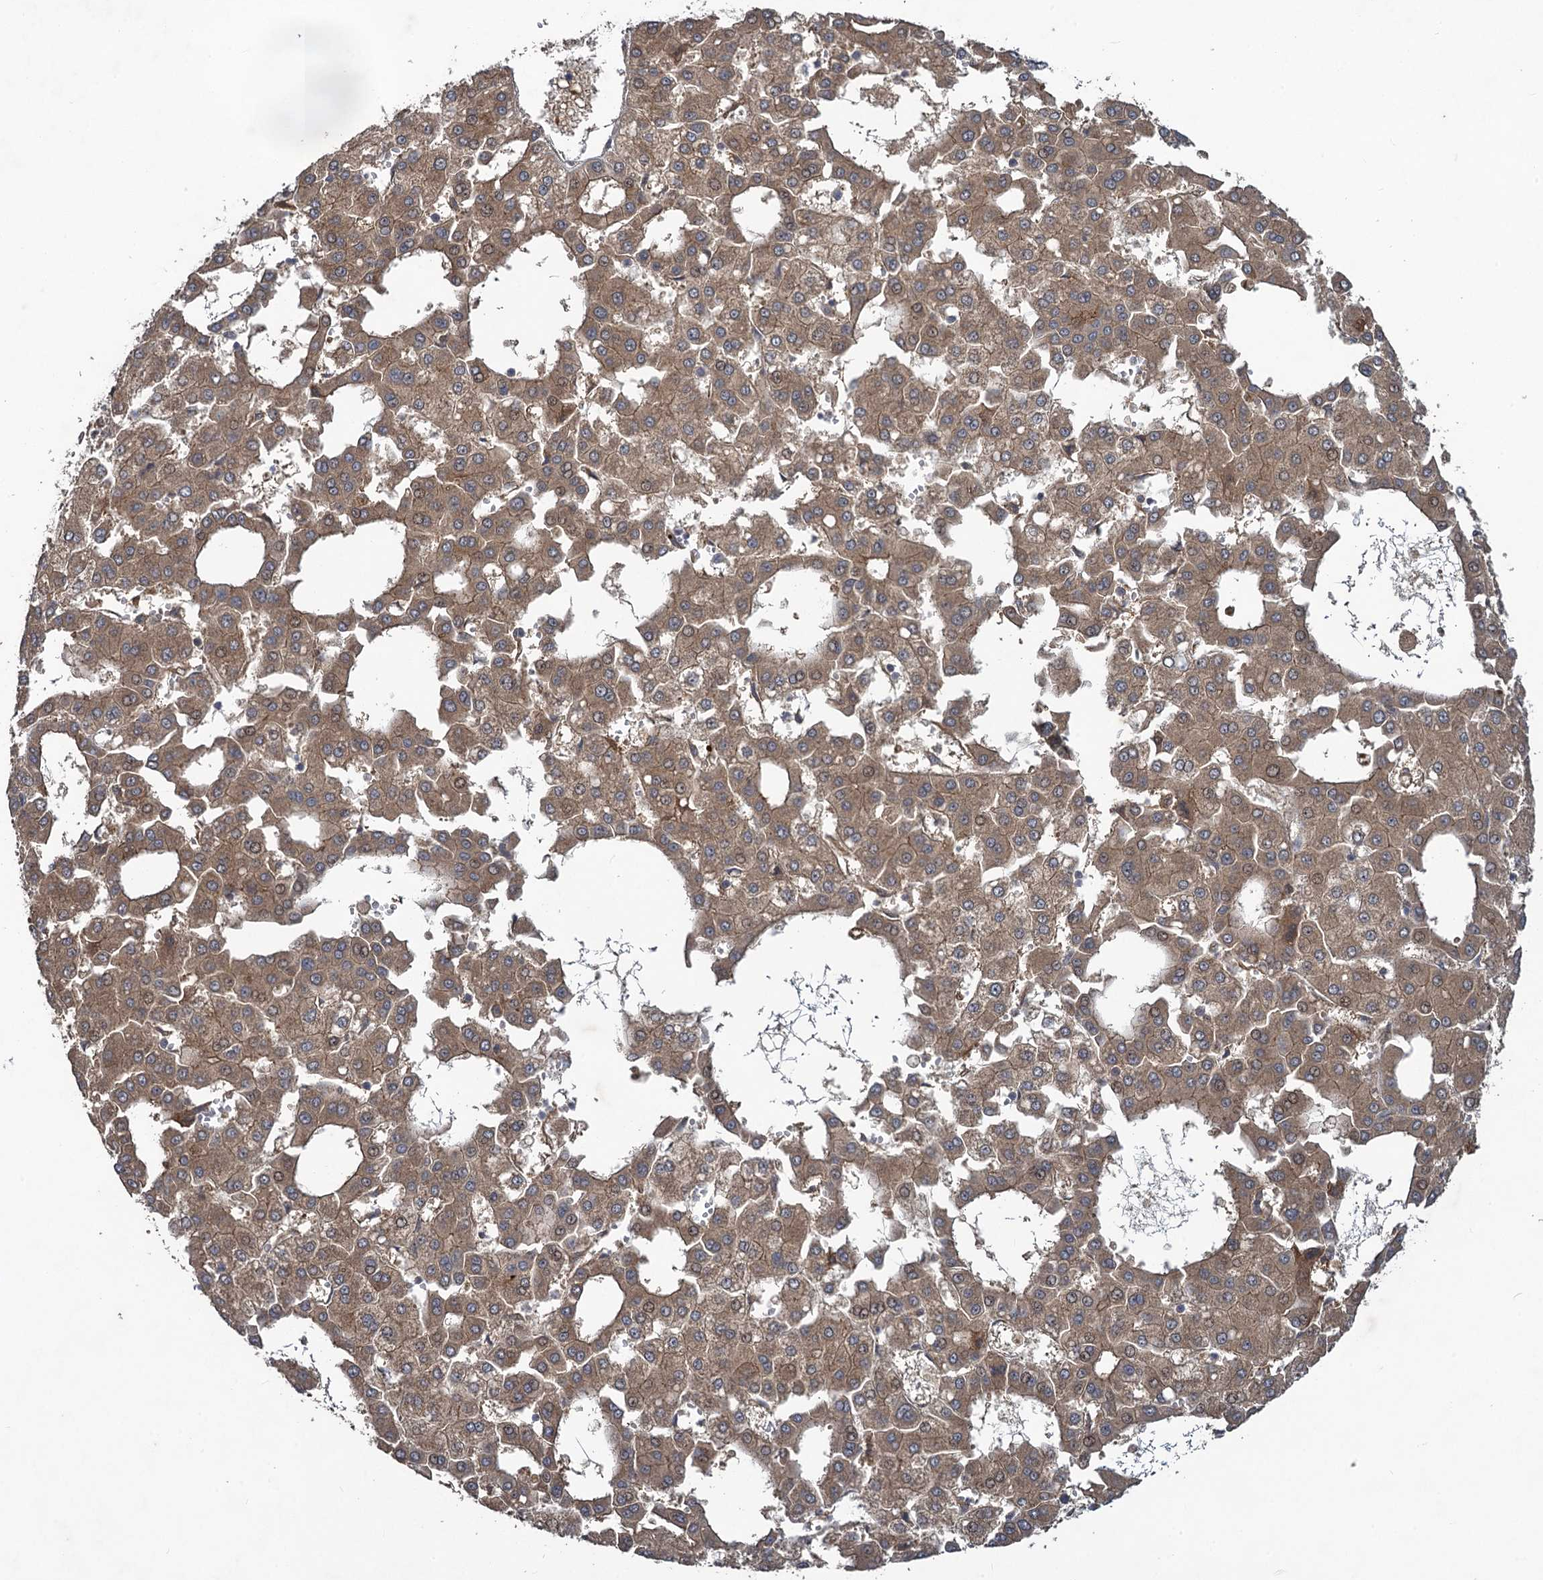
{"staining": {"intensity": "moderate", "quantity": ">75%", "location": "cytoplasmic/membranous"}, "tissue": "liver cancer", "cell_type": "Tumor cells", "image_type": "cancer", "snomed": [{"axis": "morphology", "description": "Carcinoma, Hepatocellular, NOS"}, {"axis": "topography", "description": "Liver"}], "caption": "Liver hepatocellular carcinoma tissue shows moderate cytoplasmic/membranous positivity in about >75% of tumor cells The staining was performed using DAB to visualize the protein expression in brown, while the nuclei were stained in blue with hematoxylin (Magnification: 20x).", "gene": "NUDT22", "patient": {"sex": "male", "age": 47}}